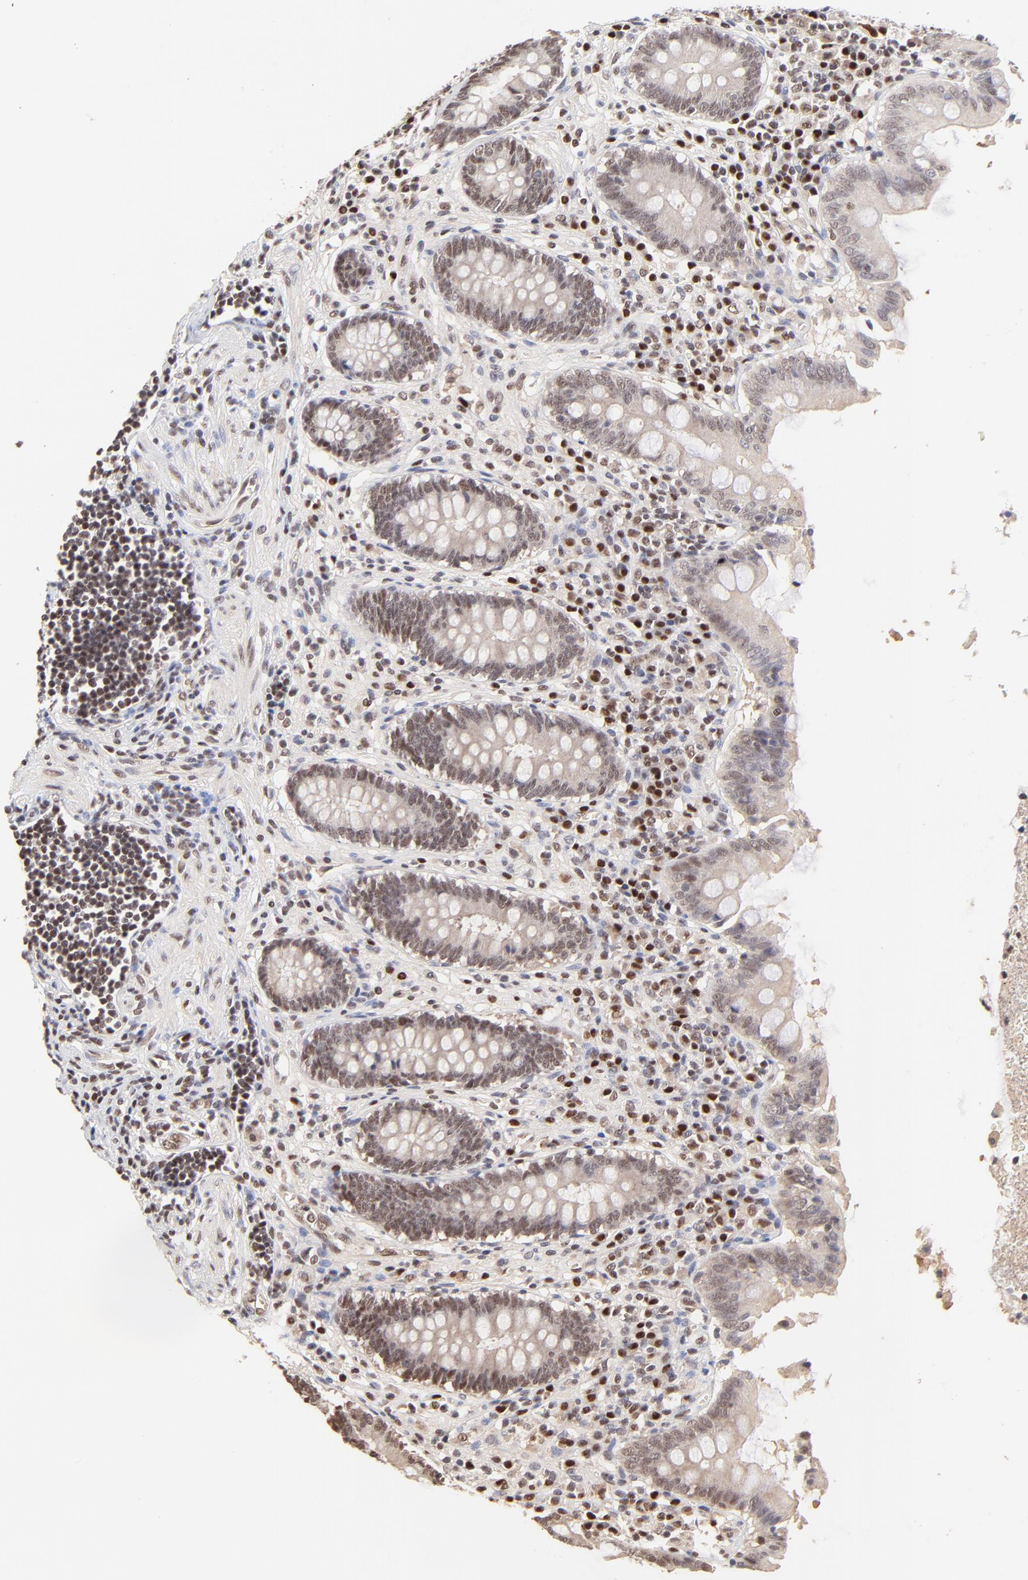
{"staining": {"intensity": "weak", "quantity": ">75%", "location": "nuclear"}, "tissue": "appendix", "cell_type": "Glandular cells", "image_type": "normal", "snomed": [{"axis": "morphology", "description": "Normal tissue, NOS"}, {"axis": "topography", "description": "Appendix"}], "caption": "The micrograph demonstrates staining of unremarkable appendix, revealing weak nuclear protein expression (brown color) within glandular cells.", "gene": "DSN1", "patient": {"sex": "female", "age": 50}}